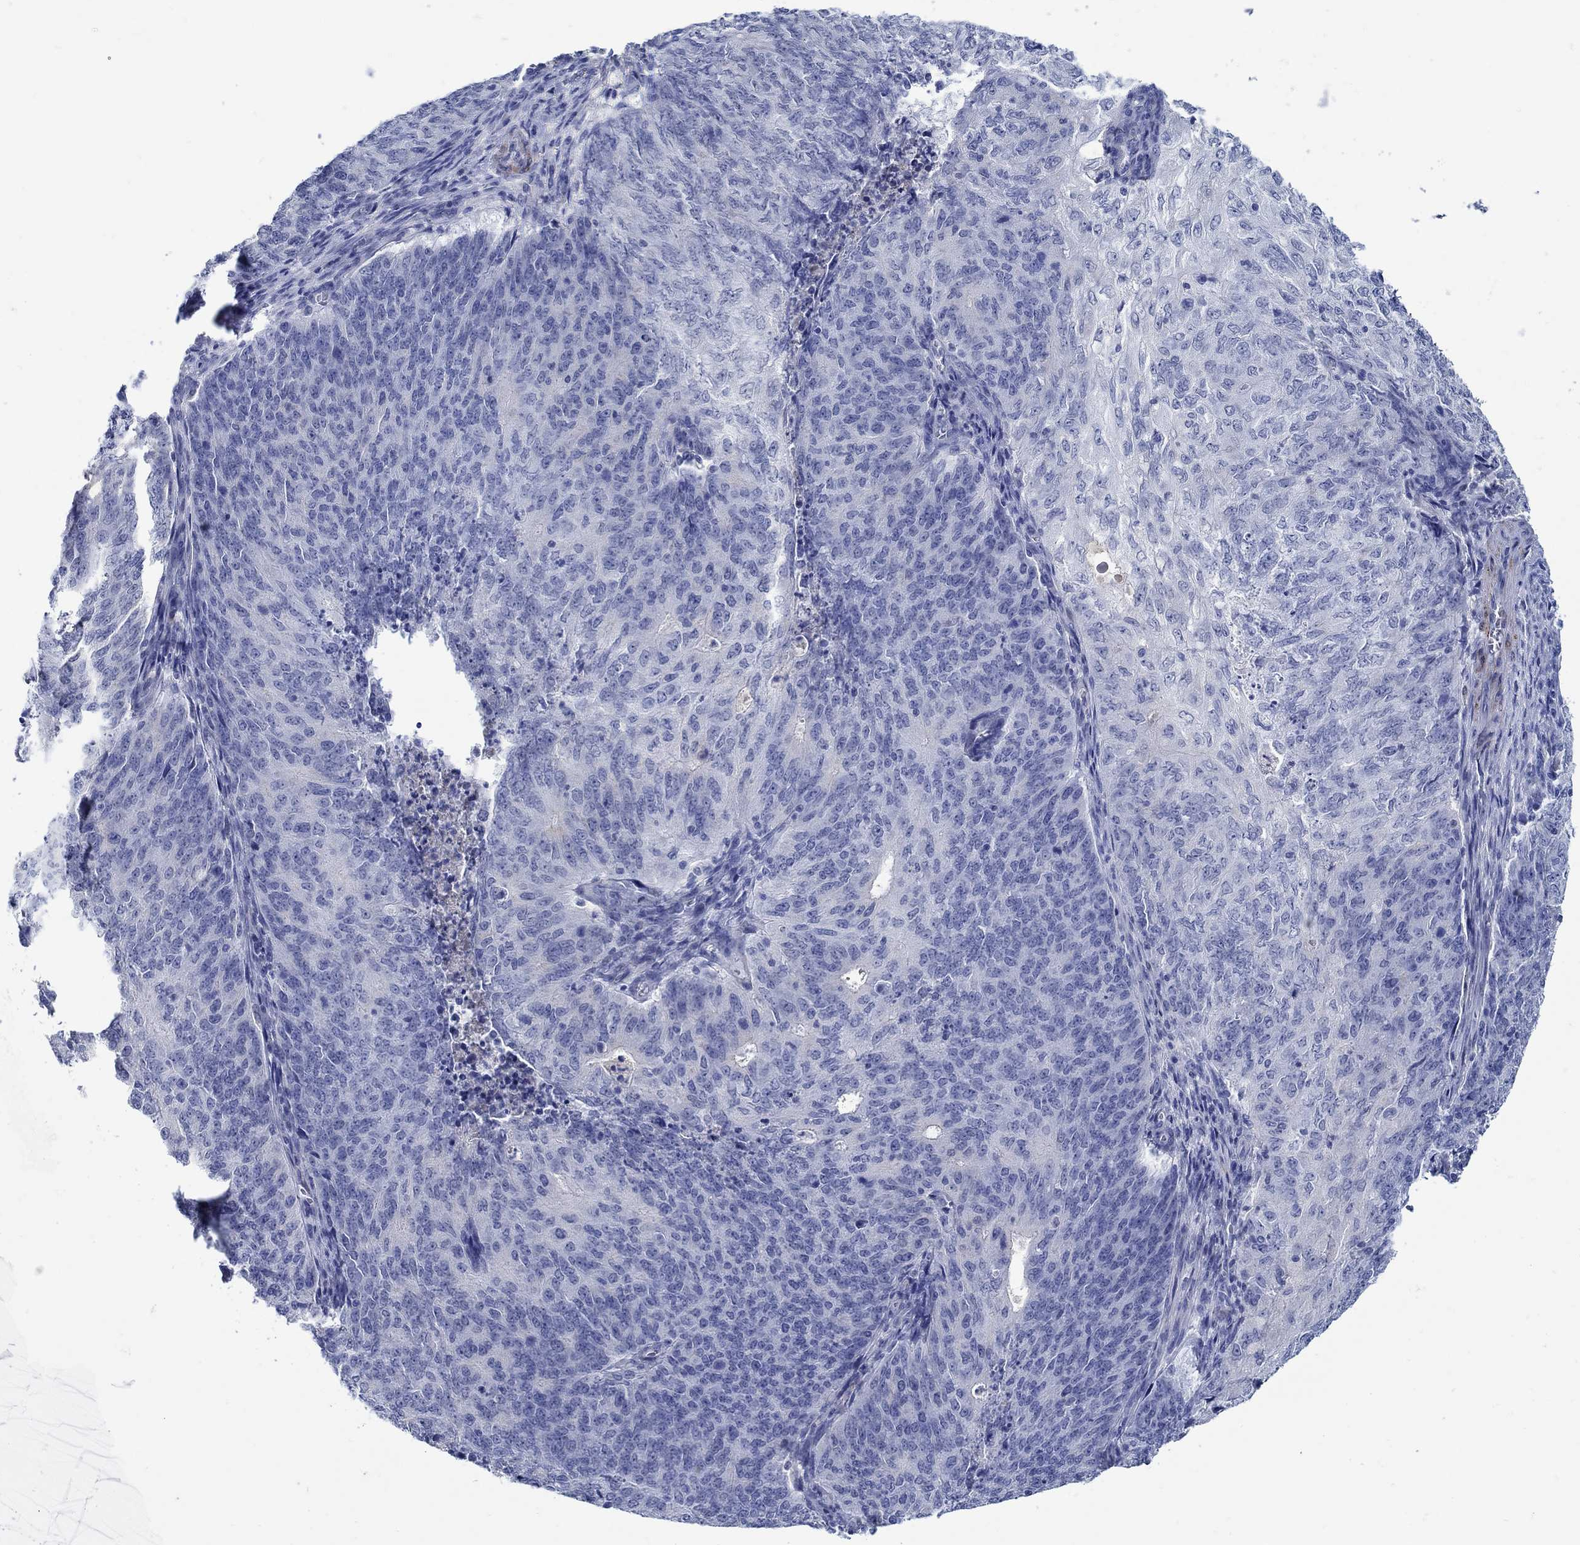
{"staining": {"intensity": "negative", "quantity": "none", "location": "none"}, "tissue": "endometrial cancer", "cell_type": "Tumor cells", "image_type": "cancer", "snomed": [{"axis": "morphology", "description": "Adenocarcinoma, NOS"}, {"axis": "topography", "description": "Endometrium"}], "caption": "Endometrial cancer stained for a protein using immunohistochemistry shows no expression tumor cells.", "gene": "MC2R", "patient": {"sex": "female", "age": 82}}